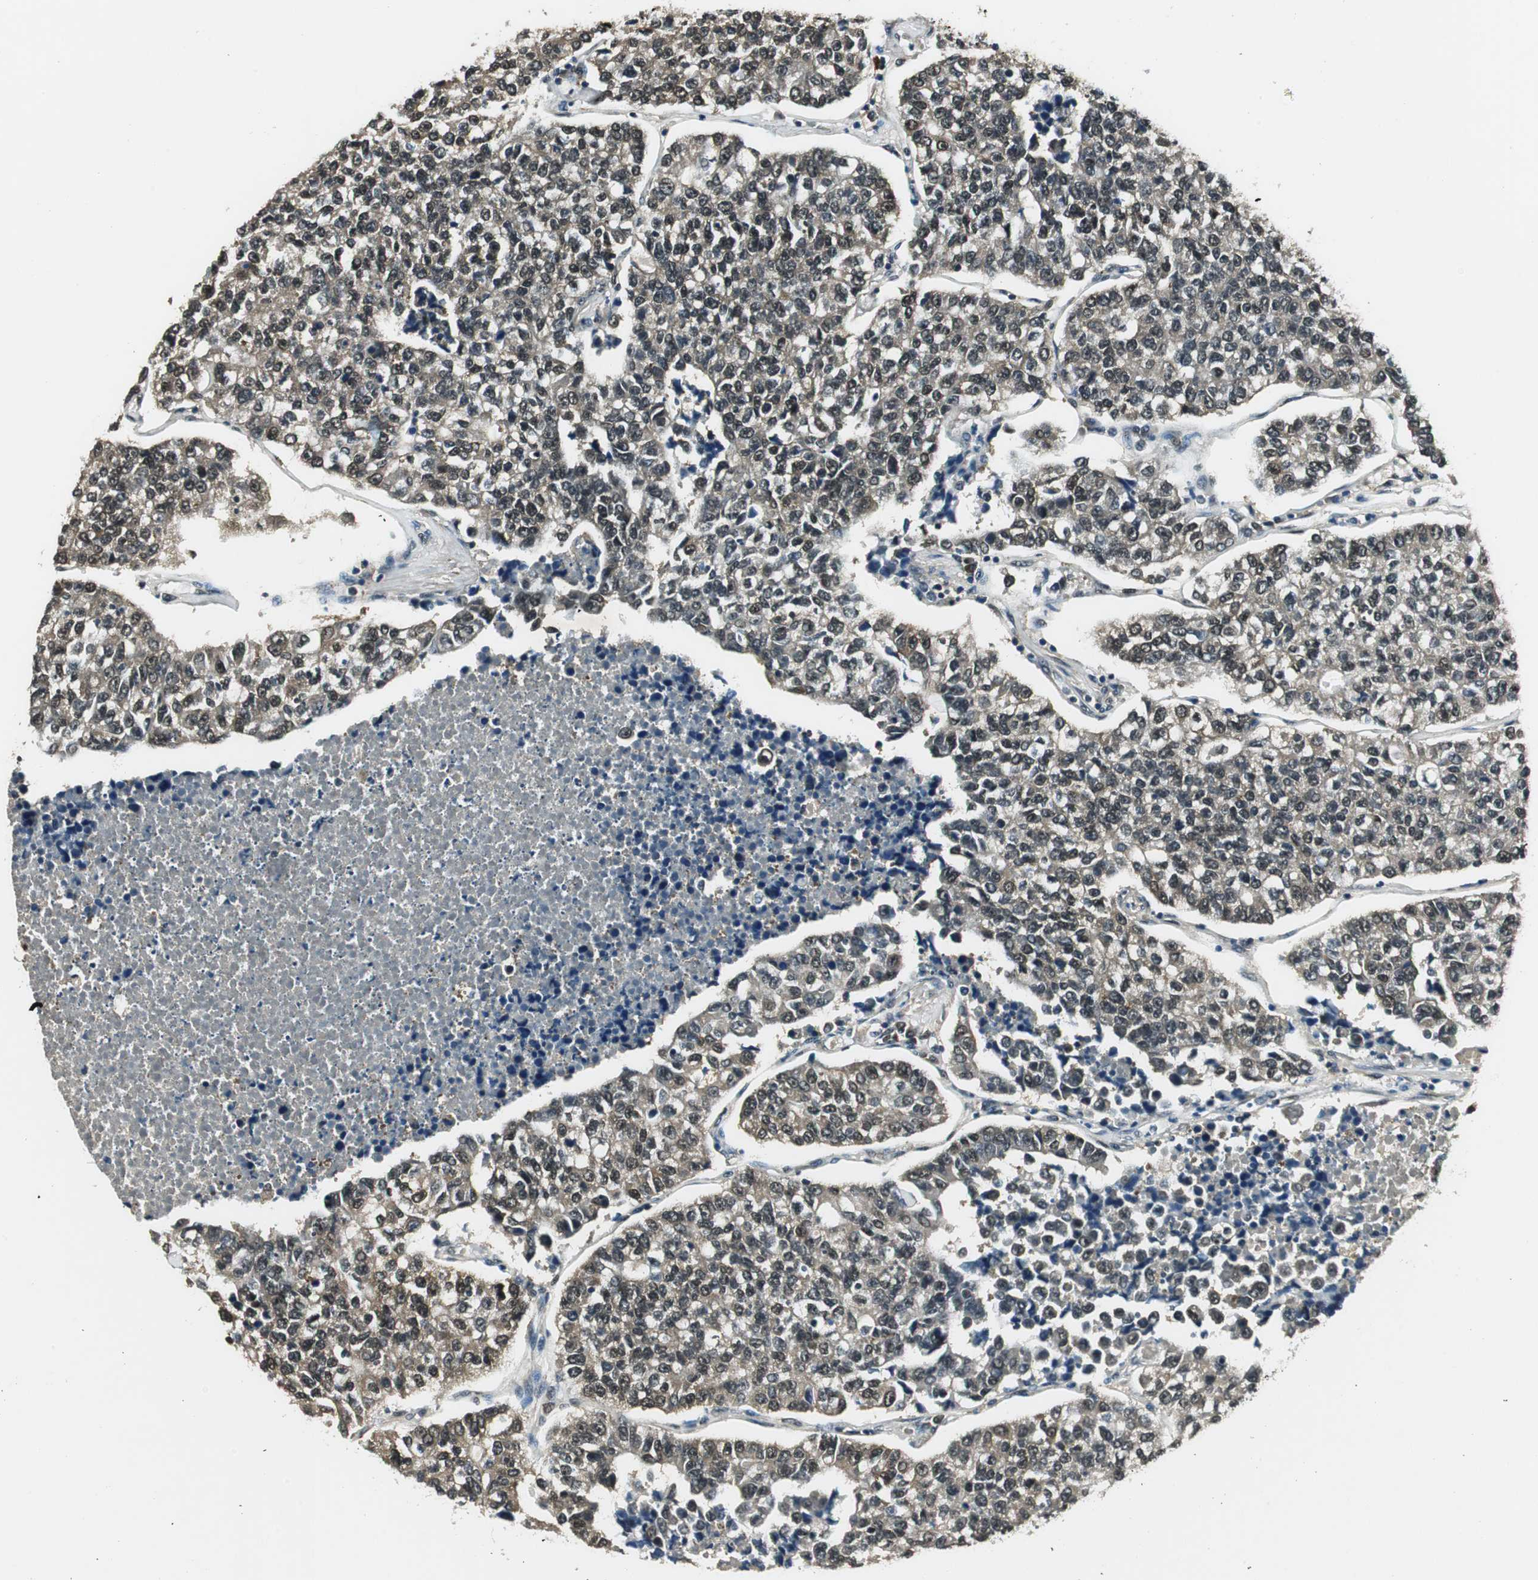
{"staining": {"intensity": "weak", "quantity": ">75%", "location": "cytoplasmic/membranous,nuclear"}, "tissue": "lung cancer", "cell_type": "Tumor cells", "image_type": "cancer", "snomed": [{"axis": "morphology", "description": "Adenocarcinoma, NOS"}, {"axis": "topography", "description": "Lung"}], "caption": "Lung adenocarcinoma stained with a brown dye exhibits weak cytoplasmic/membranous and nuclear positive positivity in about >75% of tumor cells.", "gene": "PSMB4", "patient": {"sex": "male", "age": 49}}